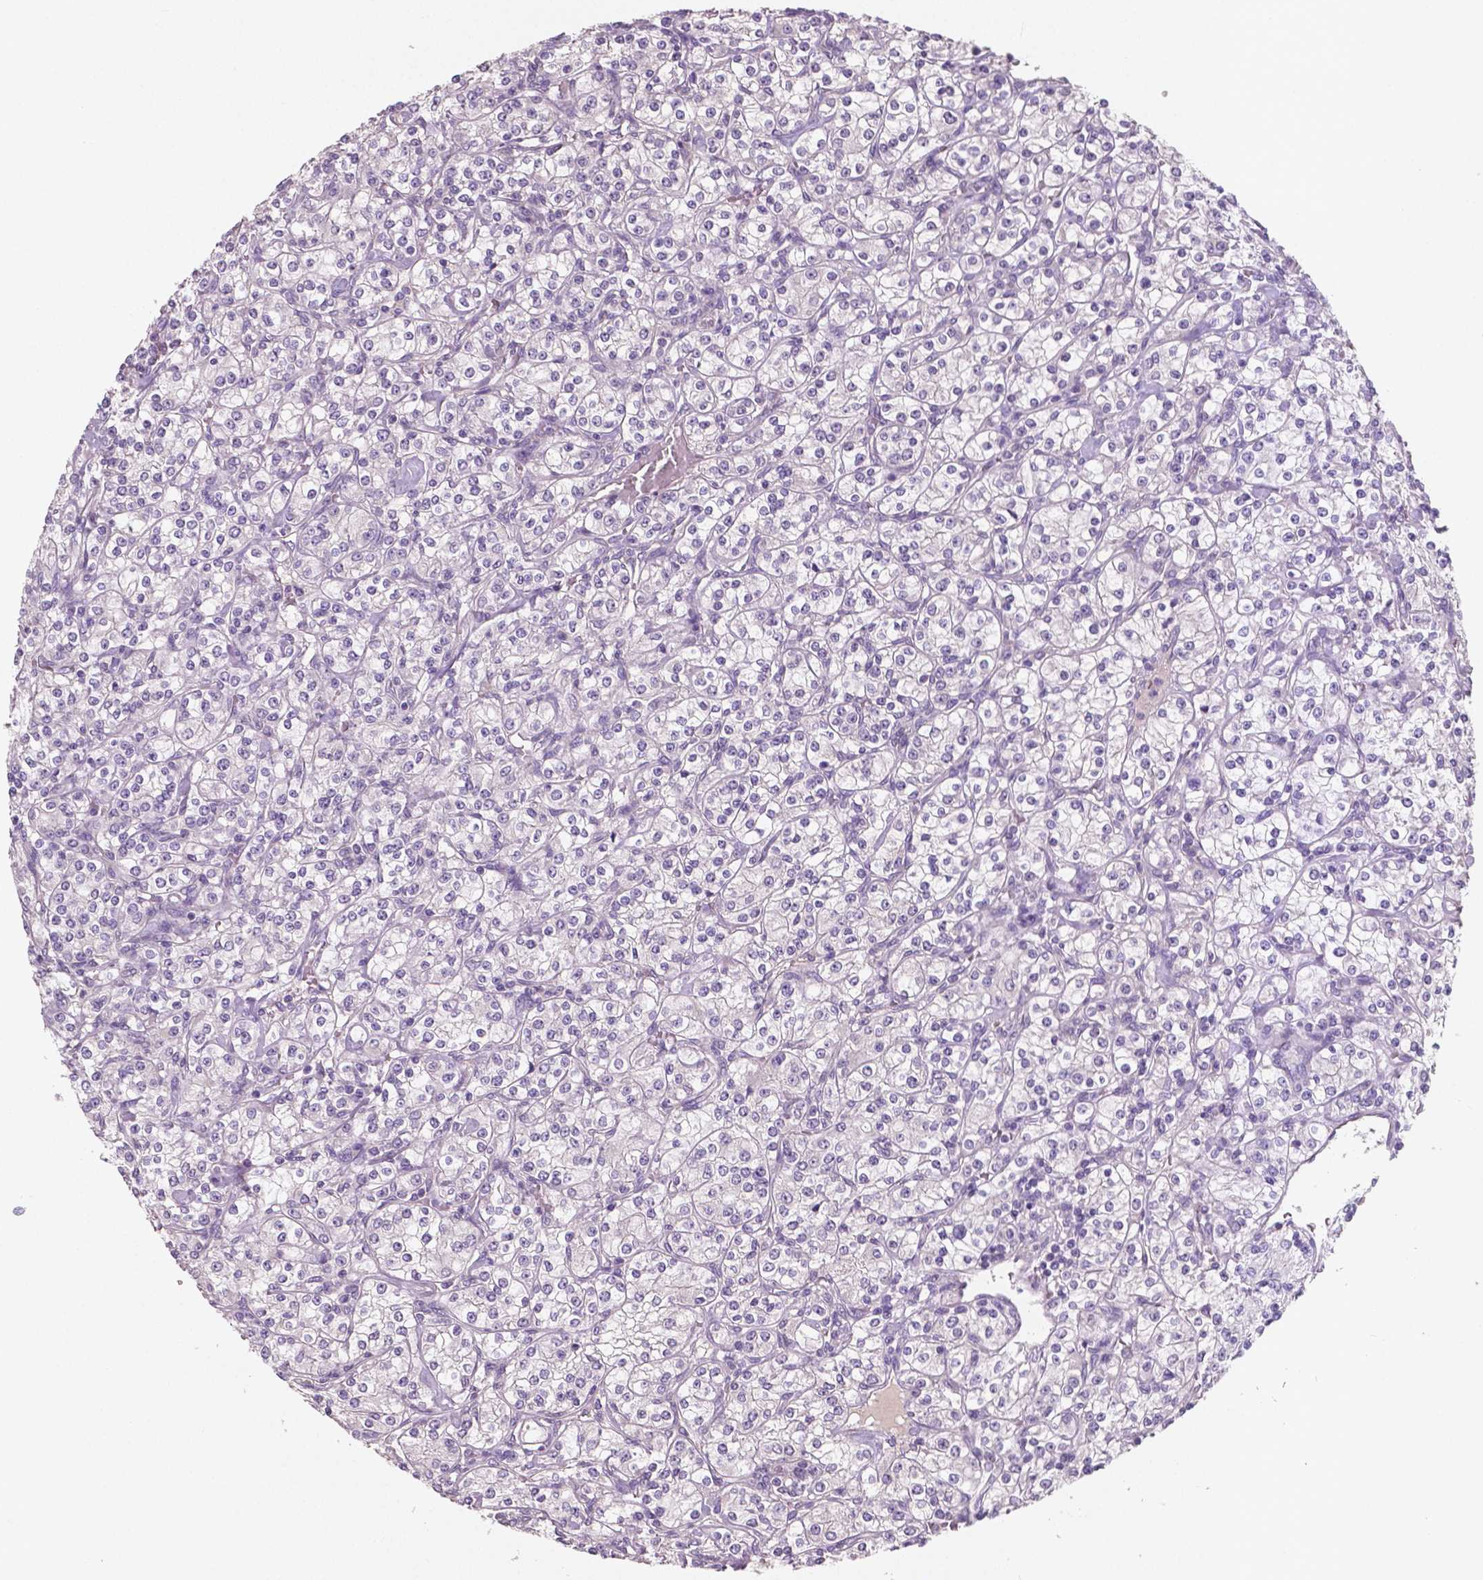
{"staining": {"intensity": "negative", "quantity": "none", "location": "none"}, "tissue": "renal cancer", "cell_type": "Tumor cells", "image_type": "cancer", "snomed": [{"axis": "morphology", "description": "Adenocarcinoma, NOS"}, {"axis": "topography", "description": "Kidney"}], "caption": "DAB (3,3'-diaminobenzidine) immunohistochemical staining of adenocarcinoma (renal) displays no significant positivity in tumor cells. (Stains: DAB (3,3'-diaminobenzidine) immunohistochemistry with hematoxylin counter stain, Microscopy: brightfield microscopy at high magnification).", "gene": "LSM14B", "patient": {"sex": "male", "age": 77}}